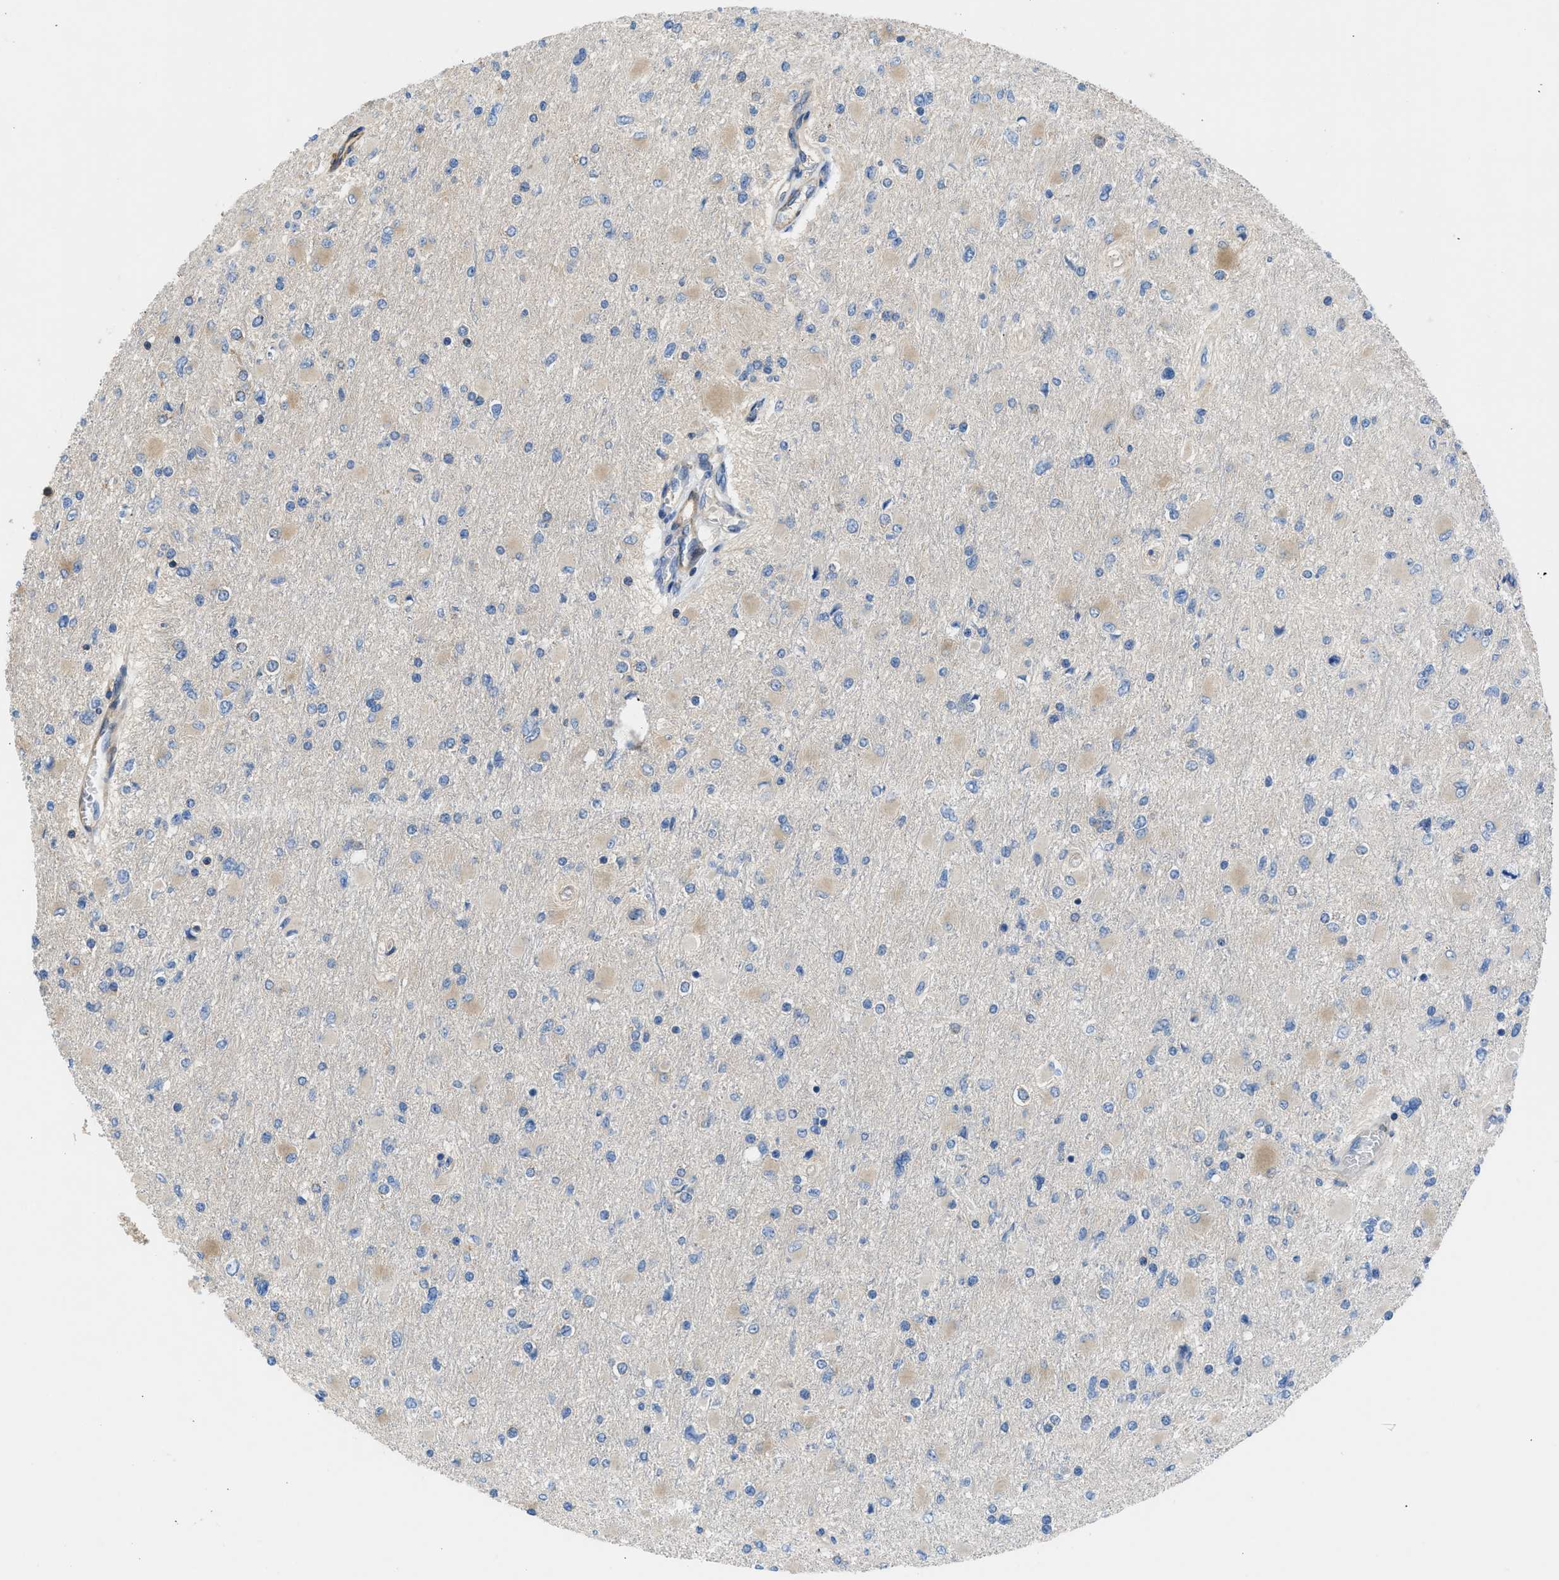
{"staining": {"intensity": "weak", "quantity": "<25%", "location": "cytoplasmic/membranous"}, "tissue": "glioma", "cell_type": "Tumor cells", "image_type": "cancer", "snomed": [{"axis": "morphology", "description": "Glioma, malignant, High grade"}, {"axis": "topography", "description": "Cerebral cortex"}], "caption": "A photomicrograph of glioma stained for a protein demonstrates no brown staining in tumor cells.", "gene": "CHKB", "patient": {"sex": "female", "age": 36}}